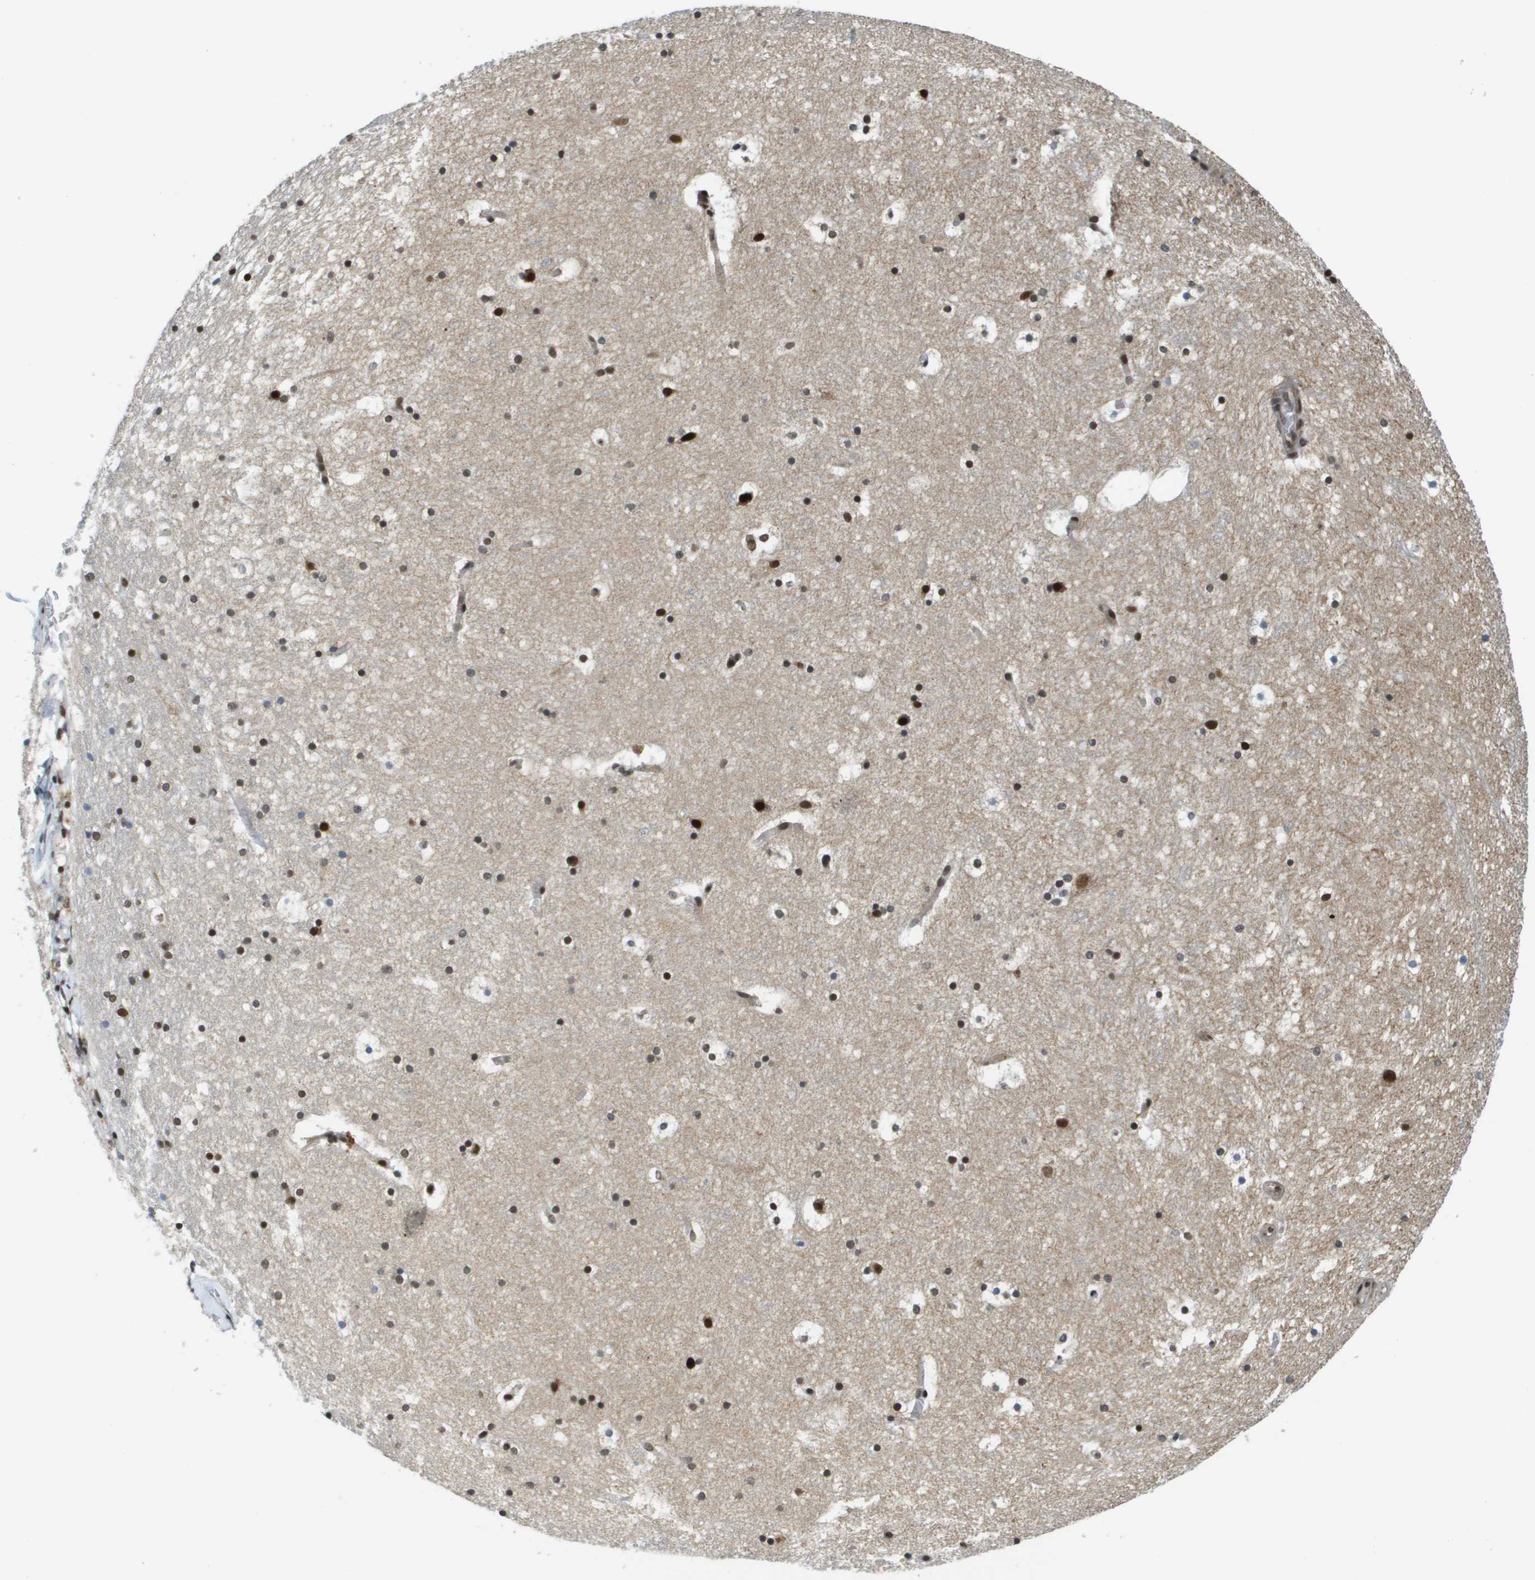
{"staining": {"intensity": "strong", "quantity": "25%-75%", "location": "nuclear"}, "tissue": "hippocampus", "cell_type": "Glial cells", "image_type": "normal", "snomed": [{"axis": "morphology", "description": "Normal tissue, NOS"}, {"axis": "topography", "description": "Hippocampus"}], "caption": "Immunohistochemistry micrograph of normal human hippocampus stained for a protein (brown), which exhibits high levels of strong nuclear positivity in about 25%-75% of glial cells.", "gene": "RECQL4", "patient": {"sex": "male", "age": 45}}